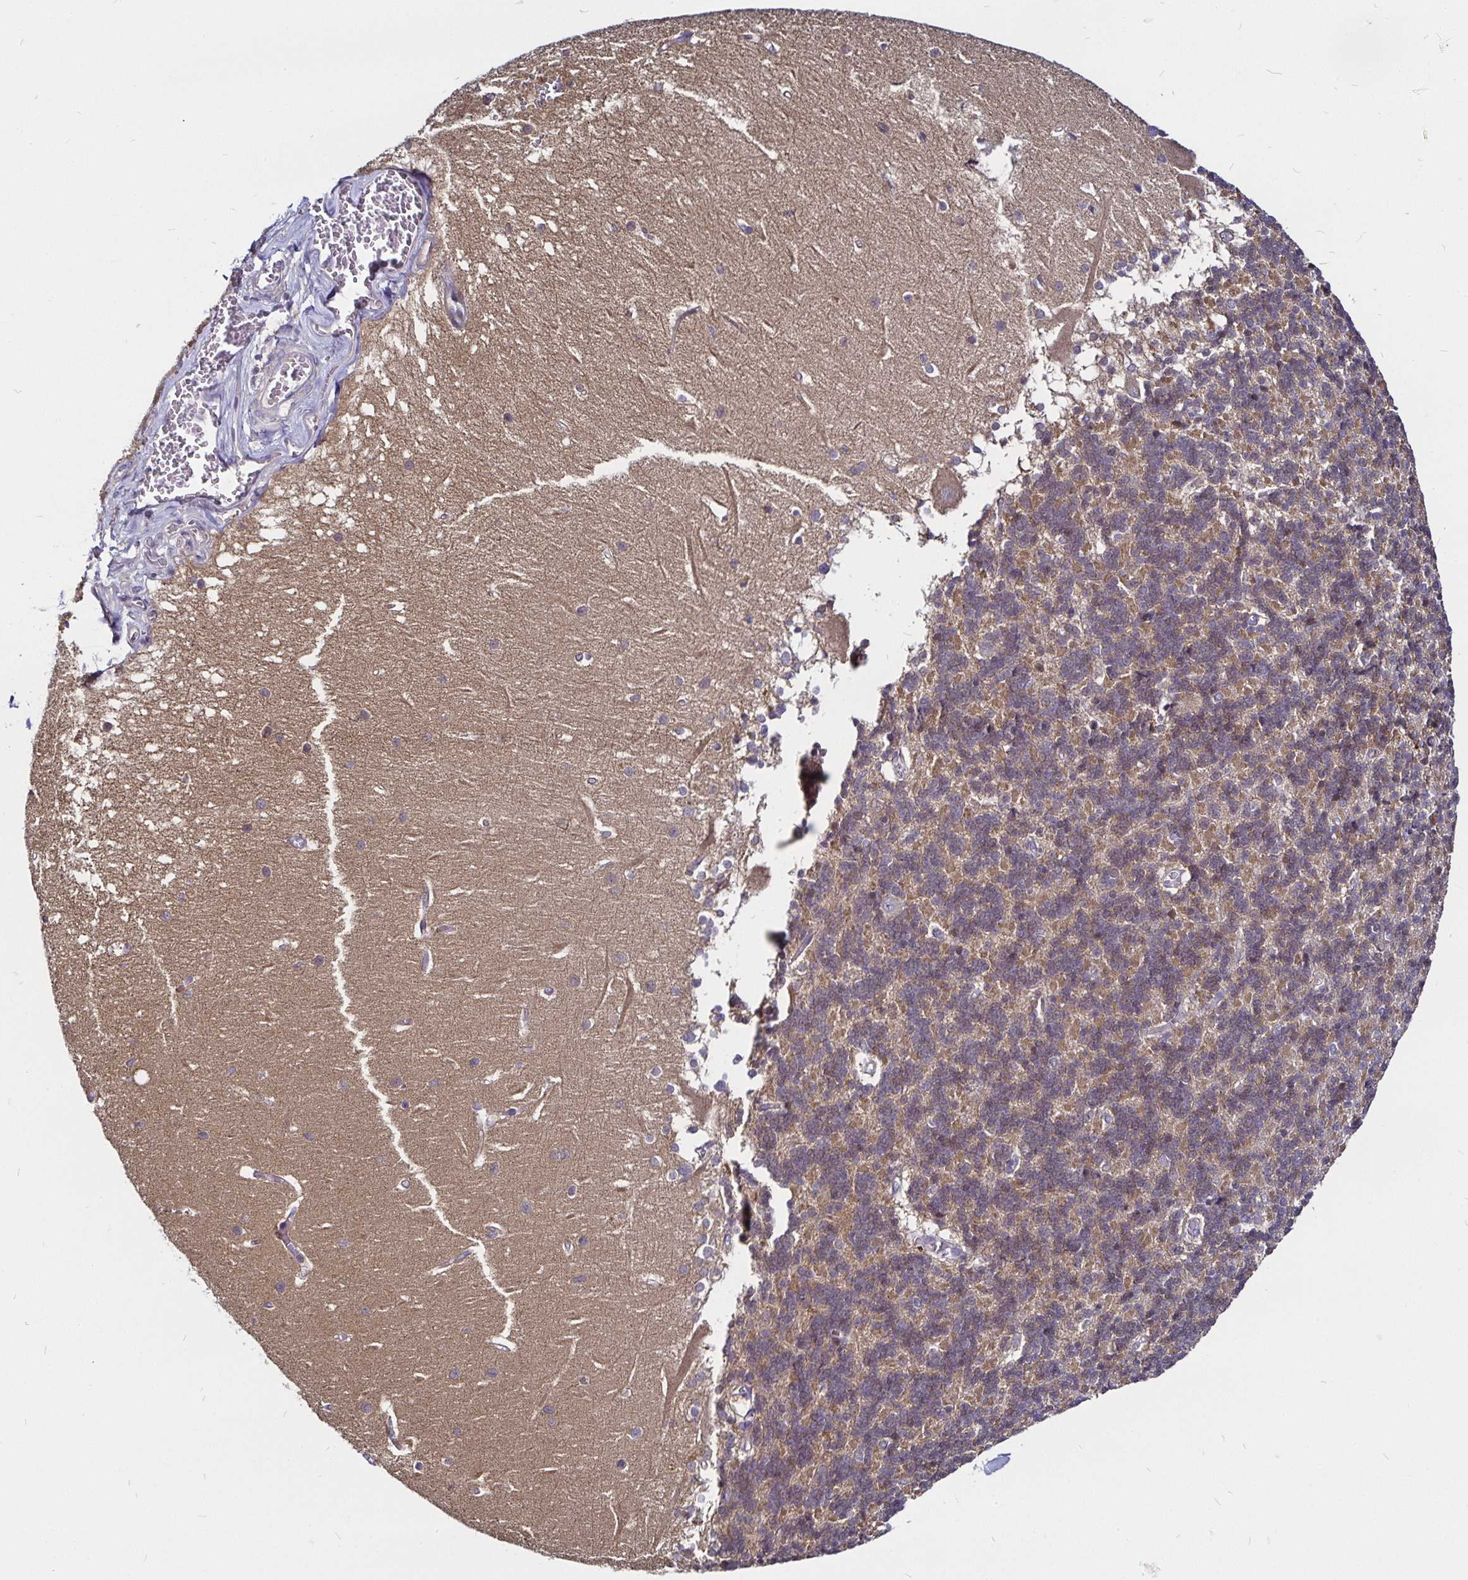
{"staining": {"intensity": "moderate", "quantity": "25%-75%", "location": "cytoplasmic/membranous,nuclear"}, "tissue": "cerebellum", "cell_type": "Cells in granular layer", "image_type": "normal", "snomed": [{"axis": "morphology", "description": "Normal tissue, NOS"}, {"axis": "topography", "description": "Cerebellum"}], "caption": "Immunohistochemistry (IHC) (DAB) staining of normal human cerebellum shows moderate cytoplasmic/membranous,nuclear protein expression in approximately 25%-75% of cells in granular layer.", "gene": "PGAM2", "patient": {"sex": "male", "age": 37}}